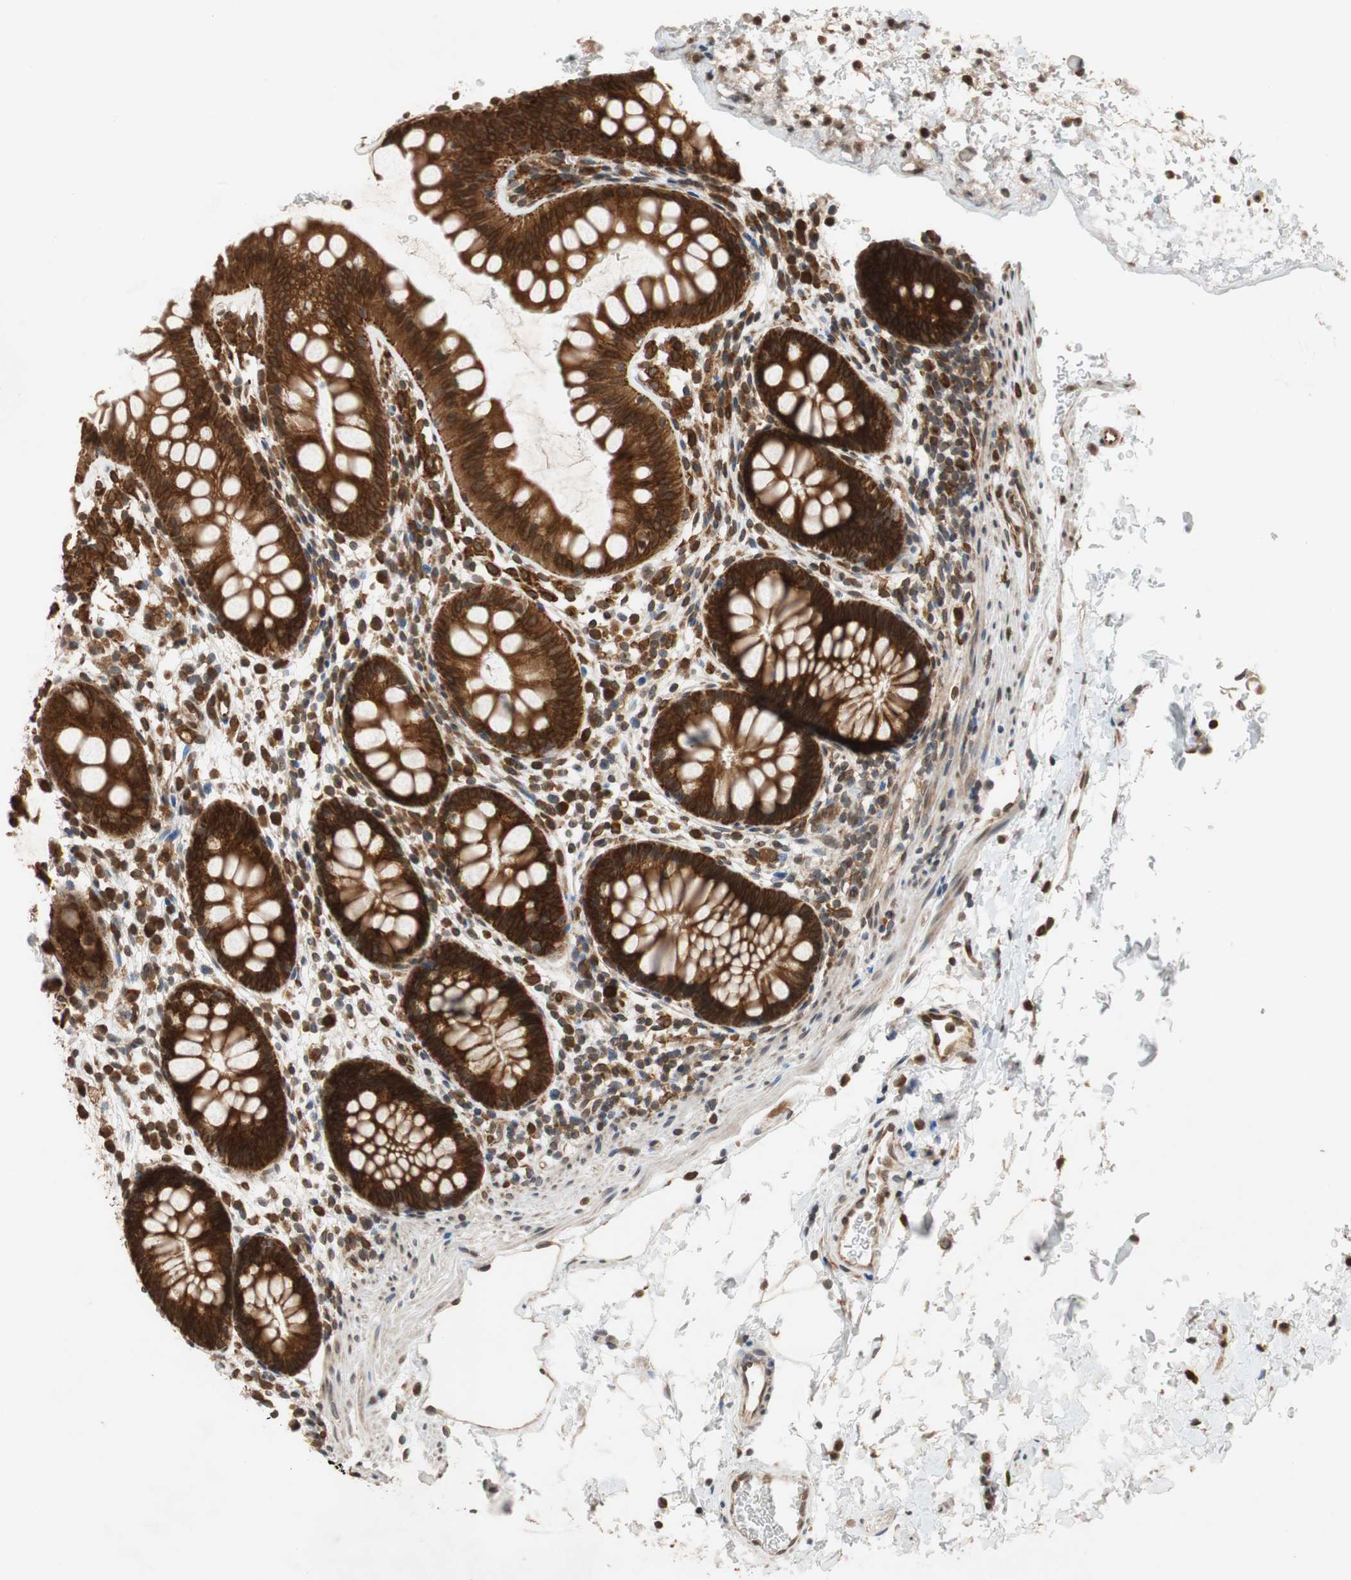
{"staining": {"intensity": "strong", "quantity": ">75%", "location": "cytoplasmic/membranous,nuclear"}, "tissue": "rectum", "cell_type": "Glandular cells", "image_type": "normal", "snomed": [{"axis": "morphology", "description": "Normal tissue, NOS"}, {"axis": "topography", "description": "Rectum"}], "caption": "This photomicrograph shows IHC staining of normal rectum, with high strong cytoplasmic/membranous,nuclear expression in approximately >75% of glandular cells.", "gene": "AUP1", "patient": {"sex": "female", "age": 24}}